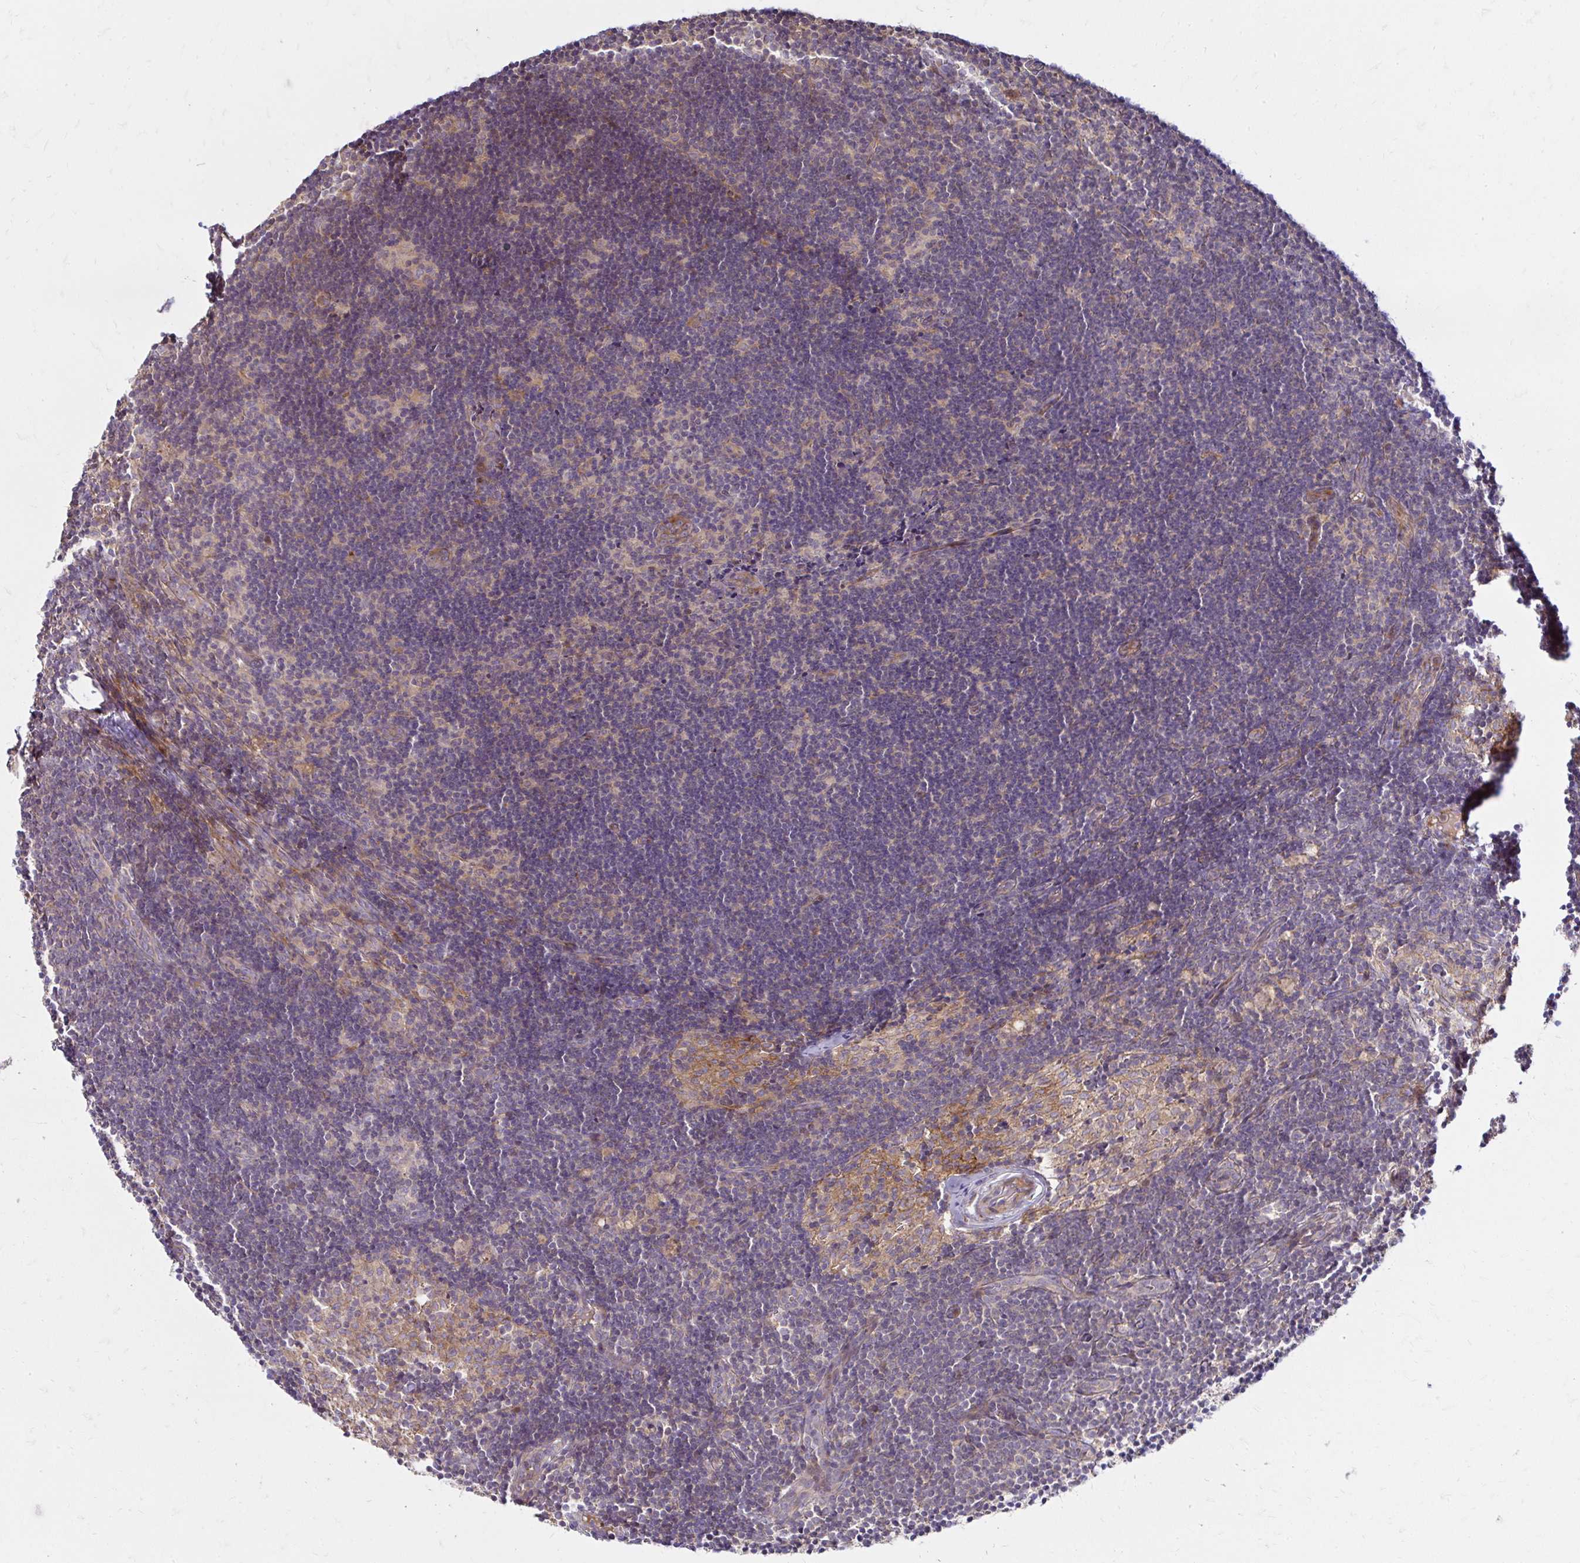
{"staining": {"intensity": "weak", "quantity": "<25%", "location": "cytoplasmic/membranous"}, "tissue": "lymph node", "cell_type": "Germinal center cells", "image_type": "normal", "snomed": [{"axis": "morphology", "description": "Normal tissue, NOS"}, {"axis": "topography", "description": "Lymph node"}], "caption": "The IHC photomicrograph has no significant staining in germinal center cells of lymph node.", "gene": "ITGA2", "patient": {"sex": "female", "age": 31}}